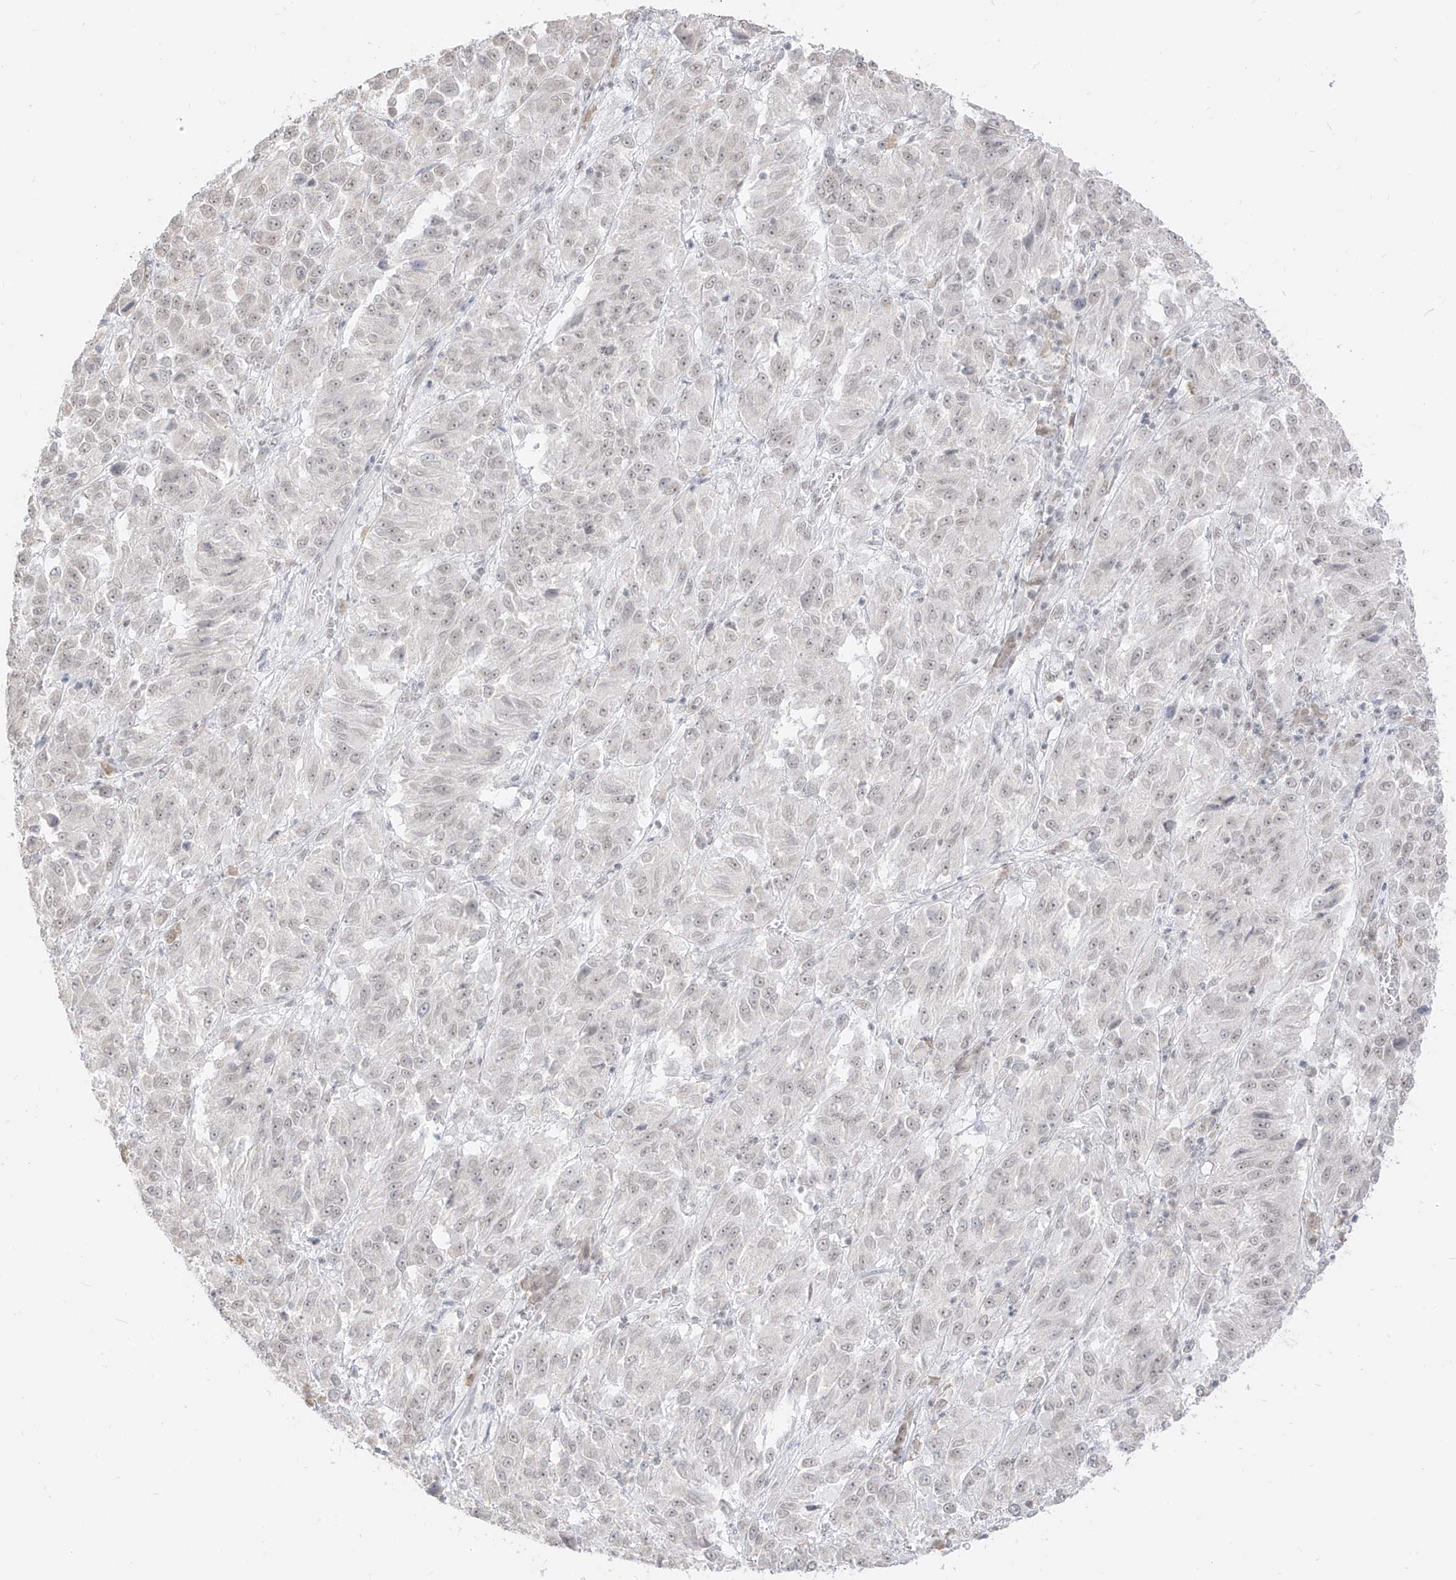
{"staining": {"intensity": "negative", "quantity": "none", "location": "none"}, "tissue": "melanoma", "cell_type": "Tumor cells", "image_type": "cancer", "snomed": [{"axis": "morphology", "description": "Malignant melanoma, Metastatic site"}, {"axis": "topography", "description": "Lung"}], "caption": "IHC histopathology image of neoplastic tissue: human melanoma stained with DAB exhibits no significant protein staining in tumor cells. (Brightfield microscopy of DAB immunohistochemistry at high magnification).", "gene": "SUPT5H", "patient": {"sex": "male", "age": 64}}